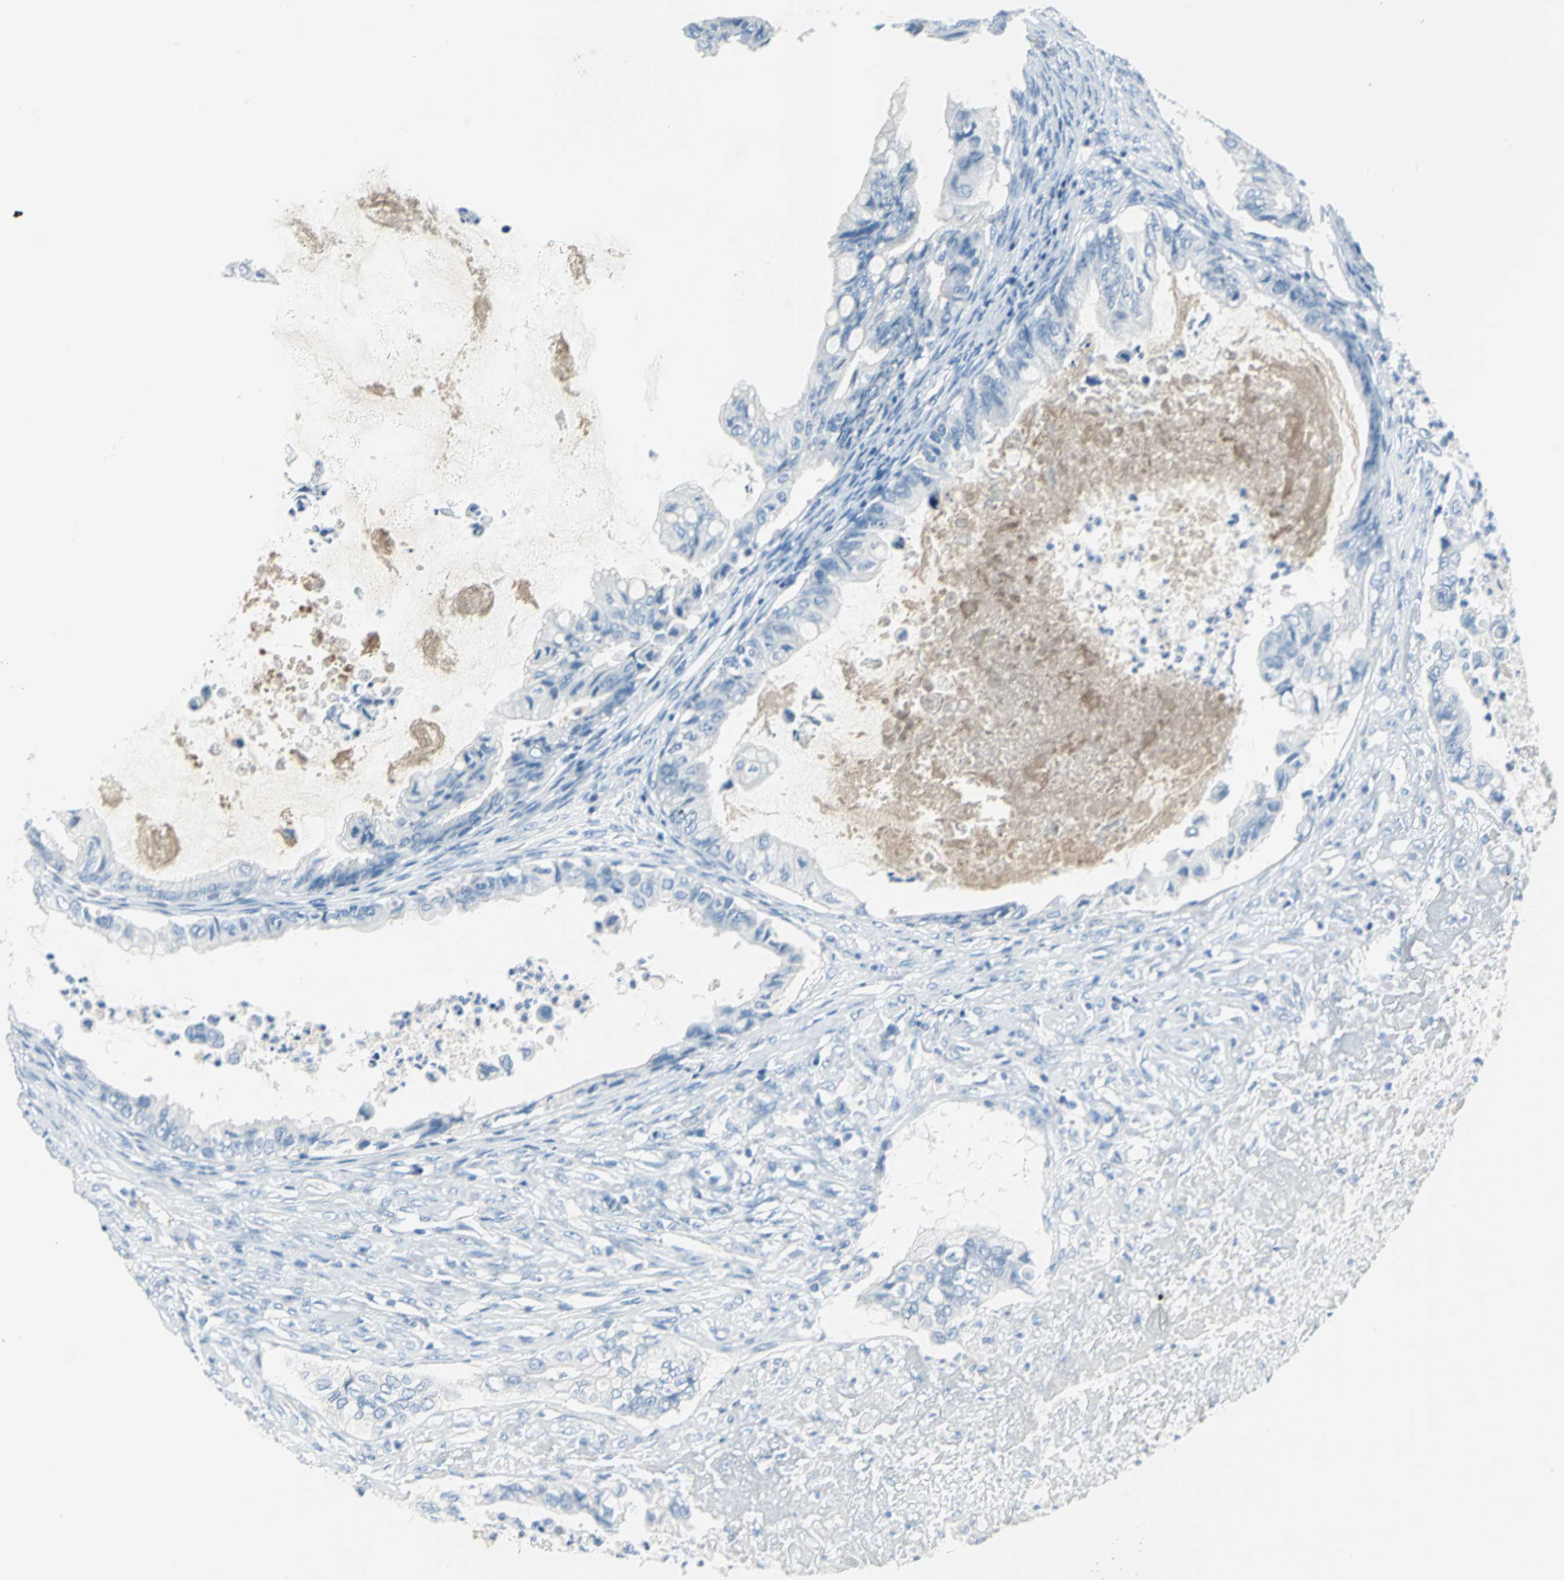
{"staining": {"intensity": "negative", "quantity": "none", "location": "none"}, "tissue": "ovarian cancer", "cell_type": "Tumor cells", "image_type": "cancer", "snomed": [{"axis": "morphology", "description": "Cystadenocarcinoma, mucinous, NOS"}, {"axis": "topography", "description": "Ovary"}], "caption": "Tumor cells are negative for brown protein staining in mucinous cystadenocarcinoma (ovarian).", "gene": "PKLR", "patient": {"sex": "female", "age": 80}}